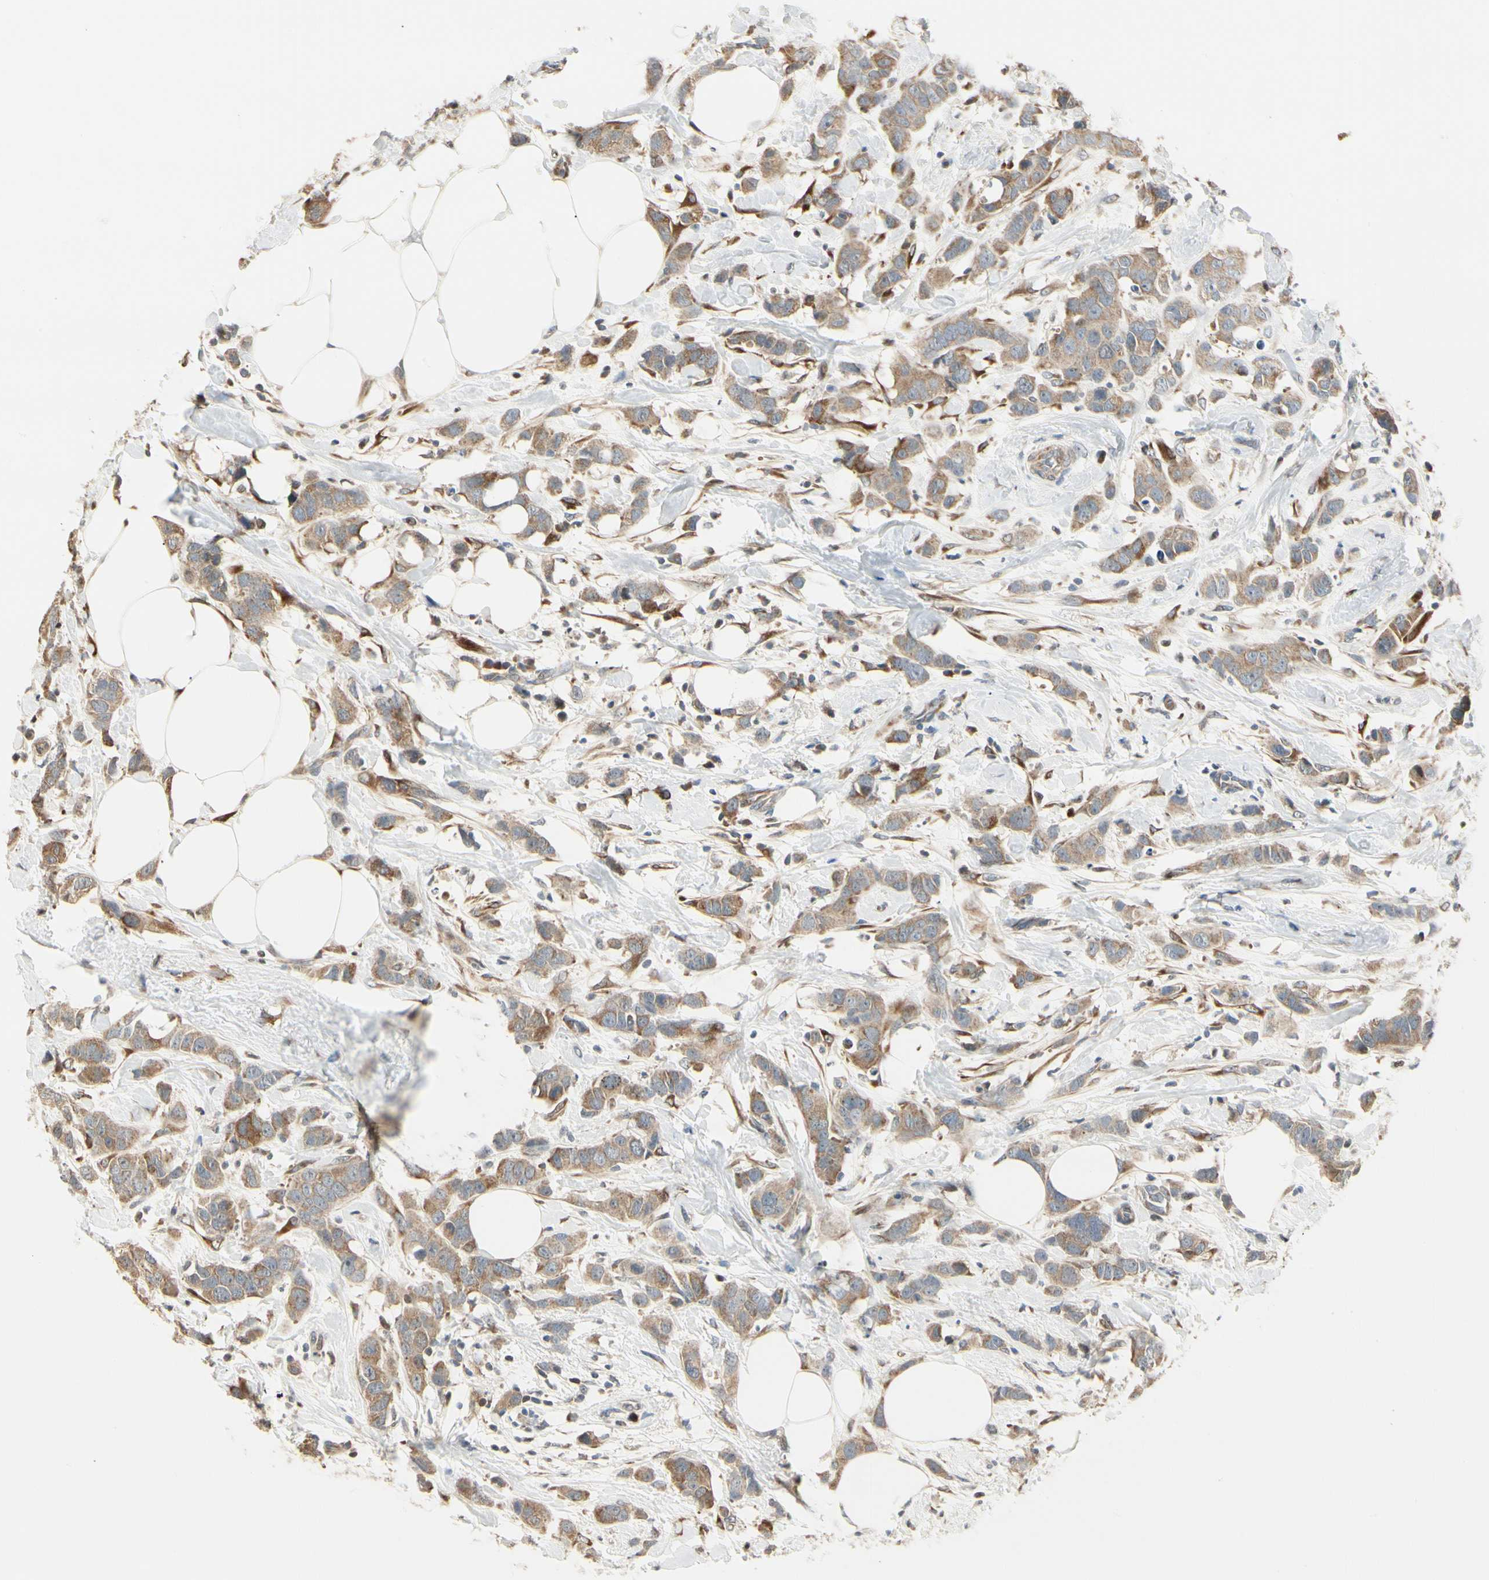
{"staining": {"intensity": "weak", "quantity": ">75%", "location": "cytoplasmic/membranous"}, "tissue": "breast cancer", "cell_type": "Tumor cells", "image_type": "cancer", "snomed": [{"axis": "morphology", "description": "Normal tissue, NOS"}, {"axis": "morphology", "description": "Duct carcinoma"}, {"axis": "topography", "description": "Breast"}], "caption": "Breast intraductal carcinoma stained with a brown dye reveals weak cytoplasmic/membranous positive positivity in approximately >75% of tumor cells.", "gene": "P4HA3", "patient": {"sex": "female", "age": 50}}